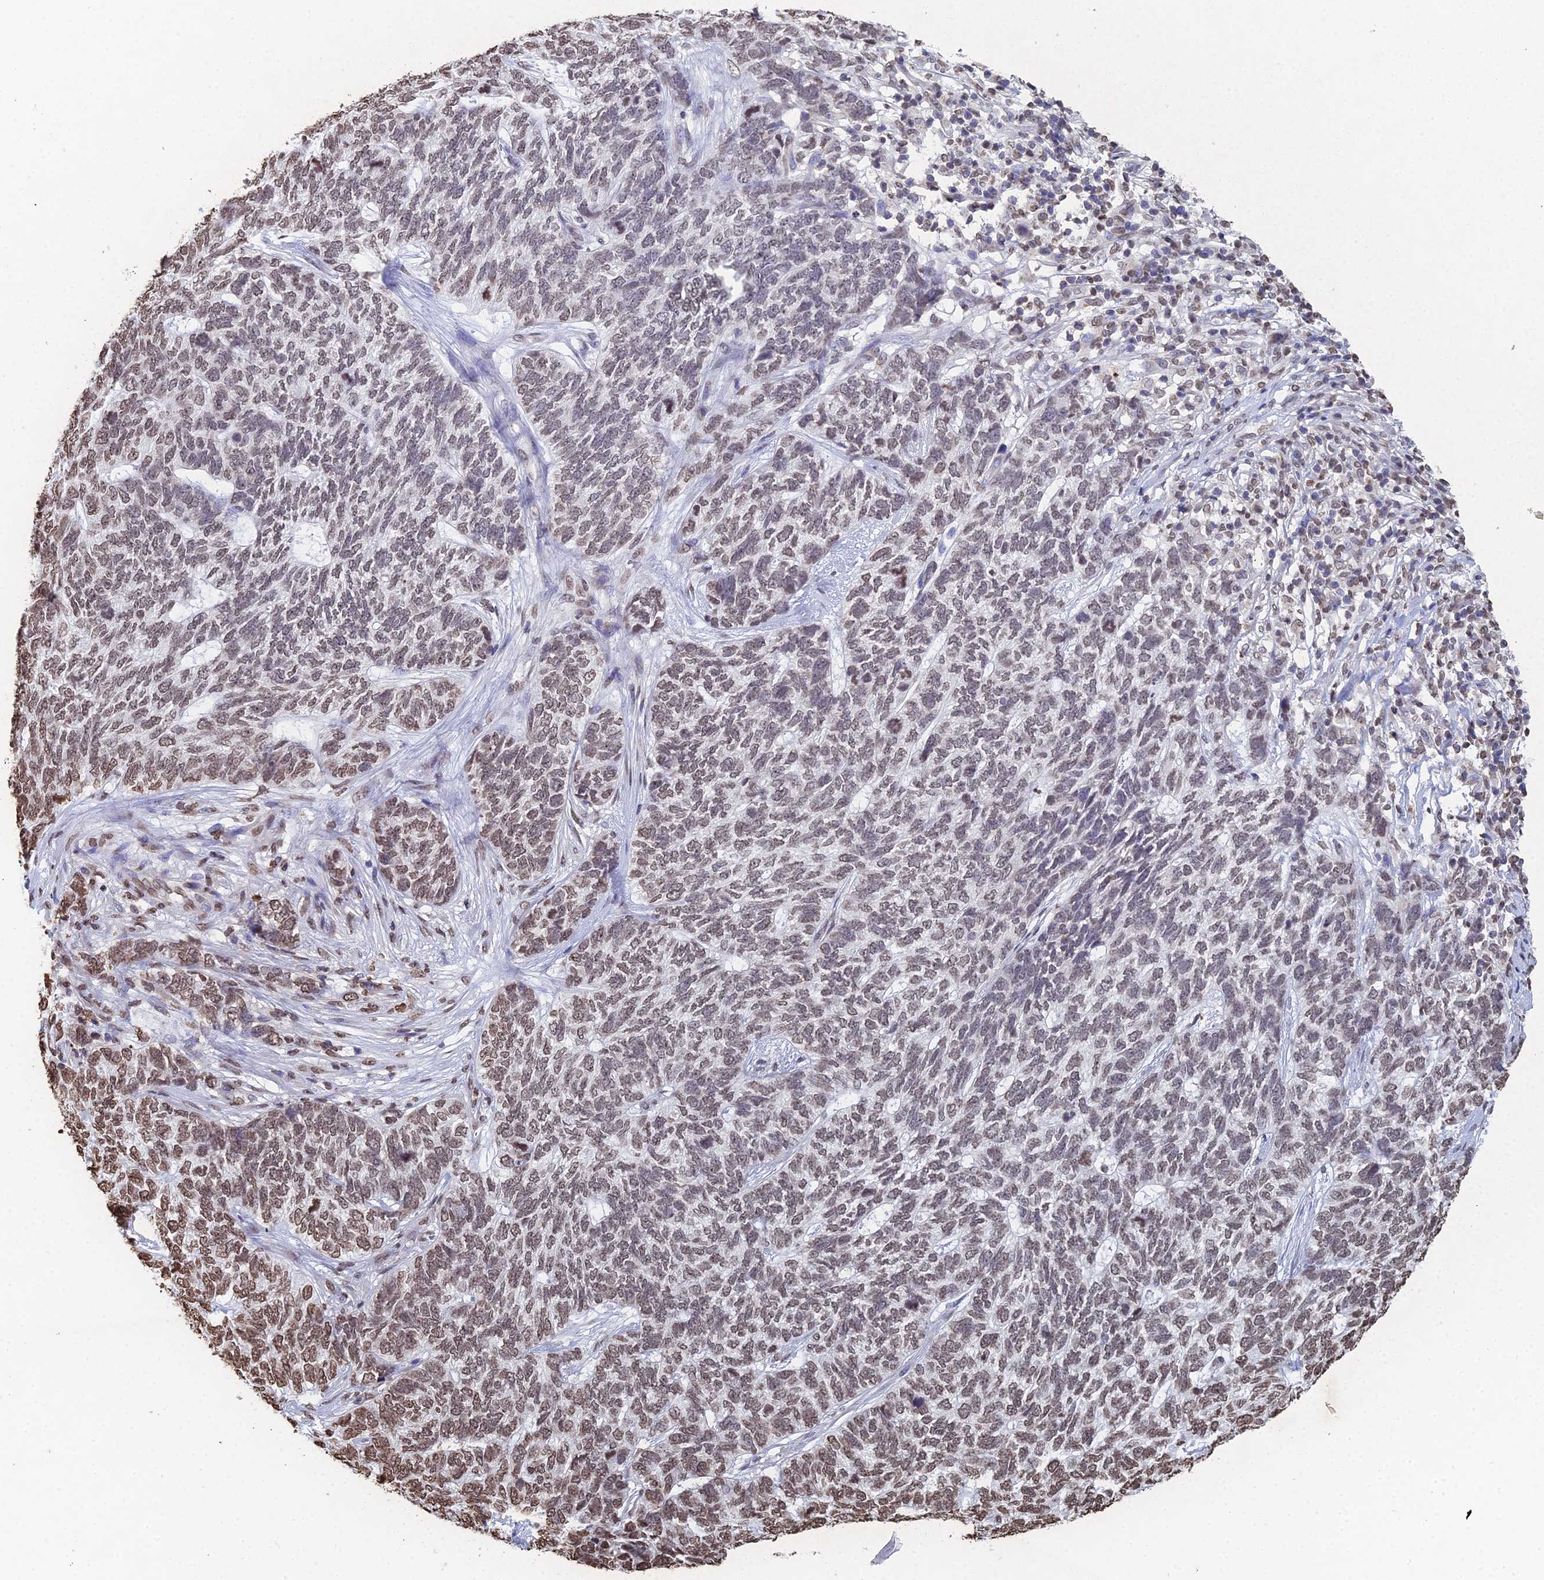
{"staining": {"intensity": "weak", "quantity": "25%-75%", "location": "nuclear"}, "tissue": "skin cancer", "cell_type": "Tumor cells", "image_type": "cancer", "snomed": [{"axis": "morphology", "description": "Basal cell carcinoma"}, {"axis": "topography", "description": "Skin"}], "caption": "Tumor cells reveal weak nuclear staining in about 25%-75% of cells in basal cell carcinoma (skin).", "gene": "GBP3", "patient": {"sex": "female", "age": 65}}